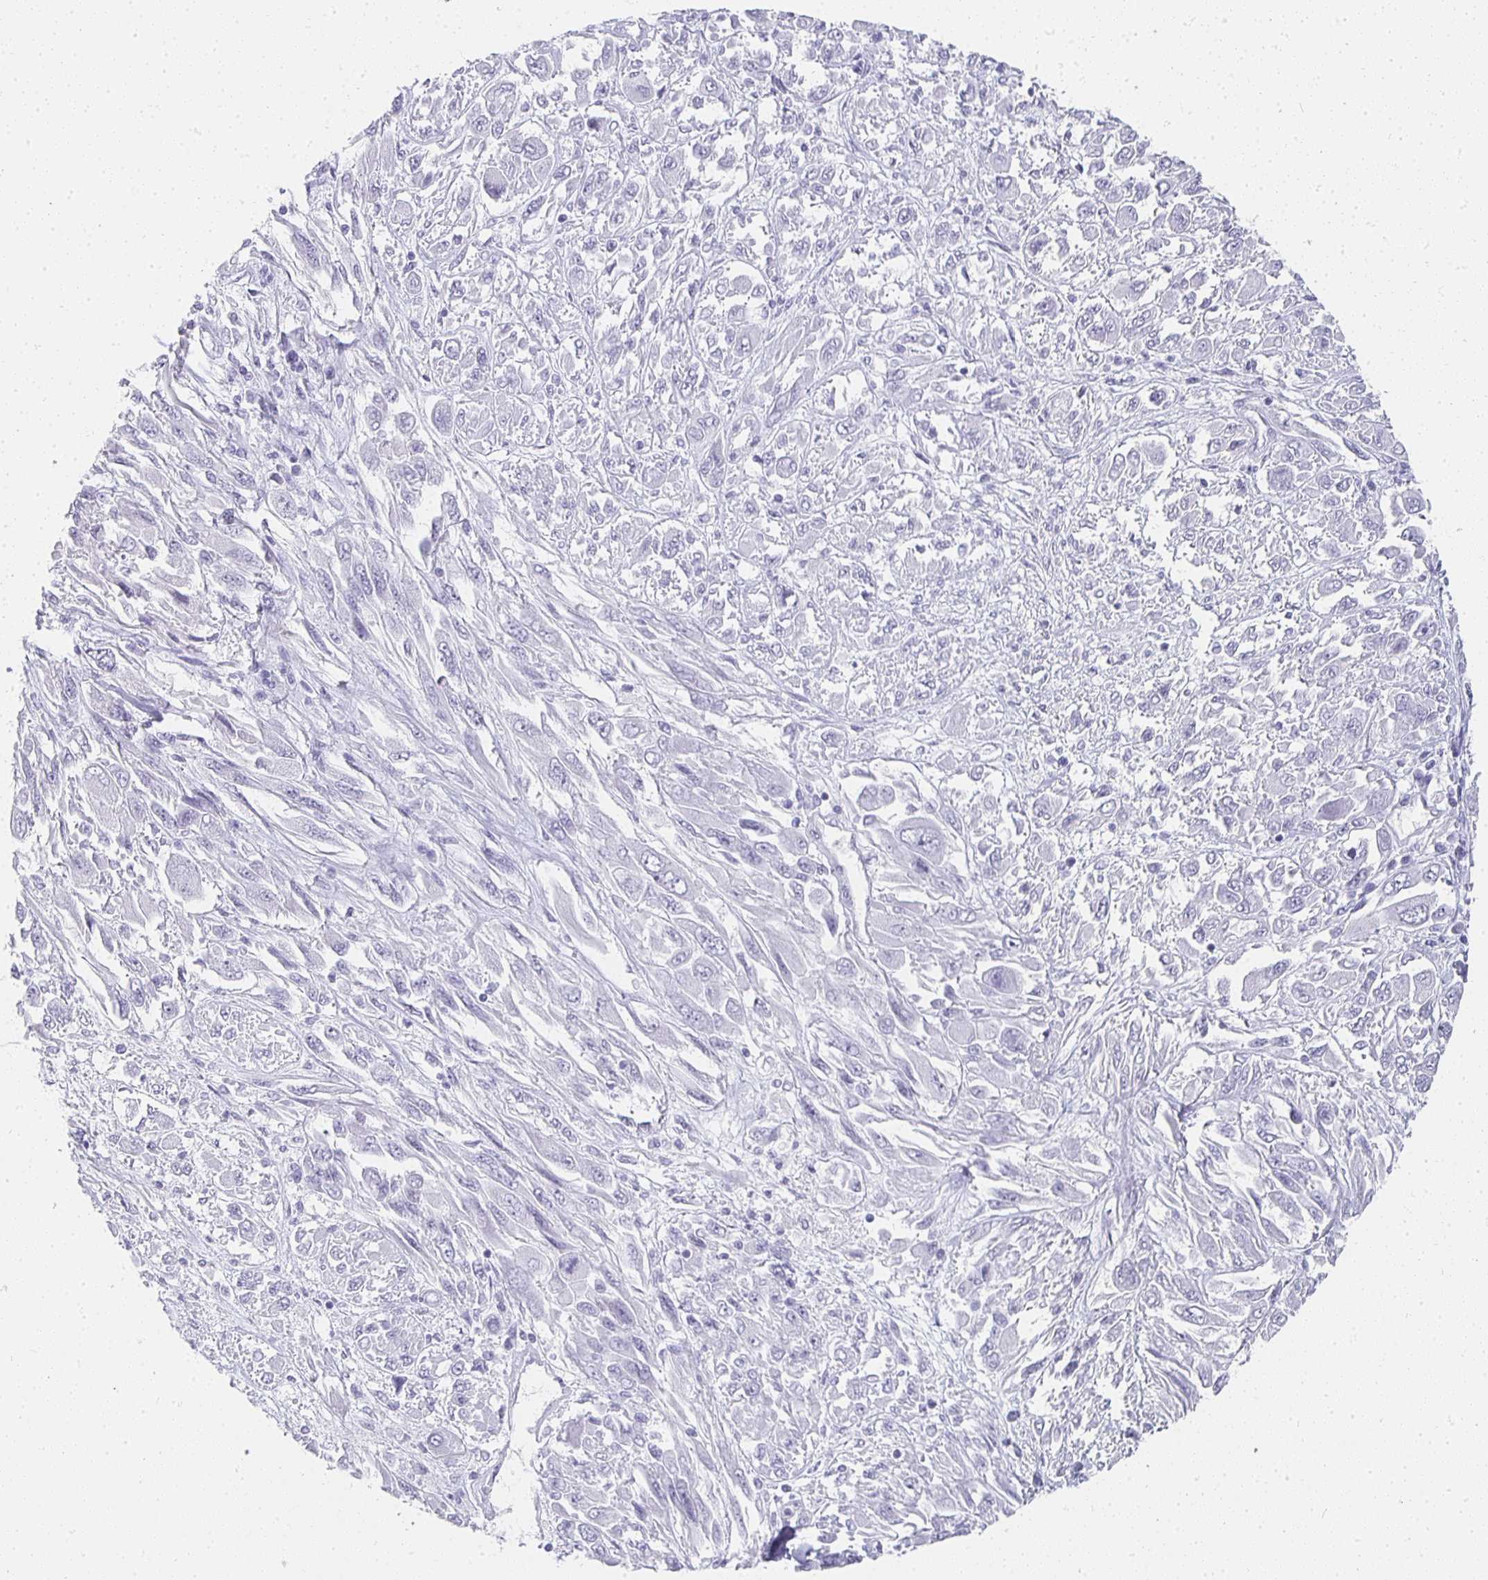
{"staining": {"intensity": "negative", "quantity": "none", "location": "none"}, "tissue": "melanoma", "cell_type": "Tumor cells", "image_type": "cancer", "snomed": [{"axis": "morphology", "description": "Malignant melanoma, NOS"}, {"axis": "topography", "description": "Skin"}], "caption": "Immunohistochemical staining of malignant melanoma displays no significant staining in tumor cells.", "gene": "TPSD1", "patient": {"sex": "female", "age": 91}}